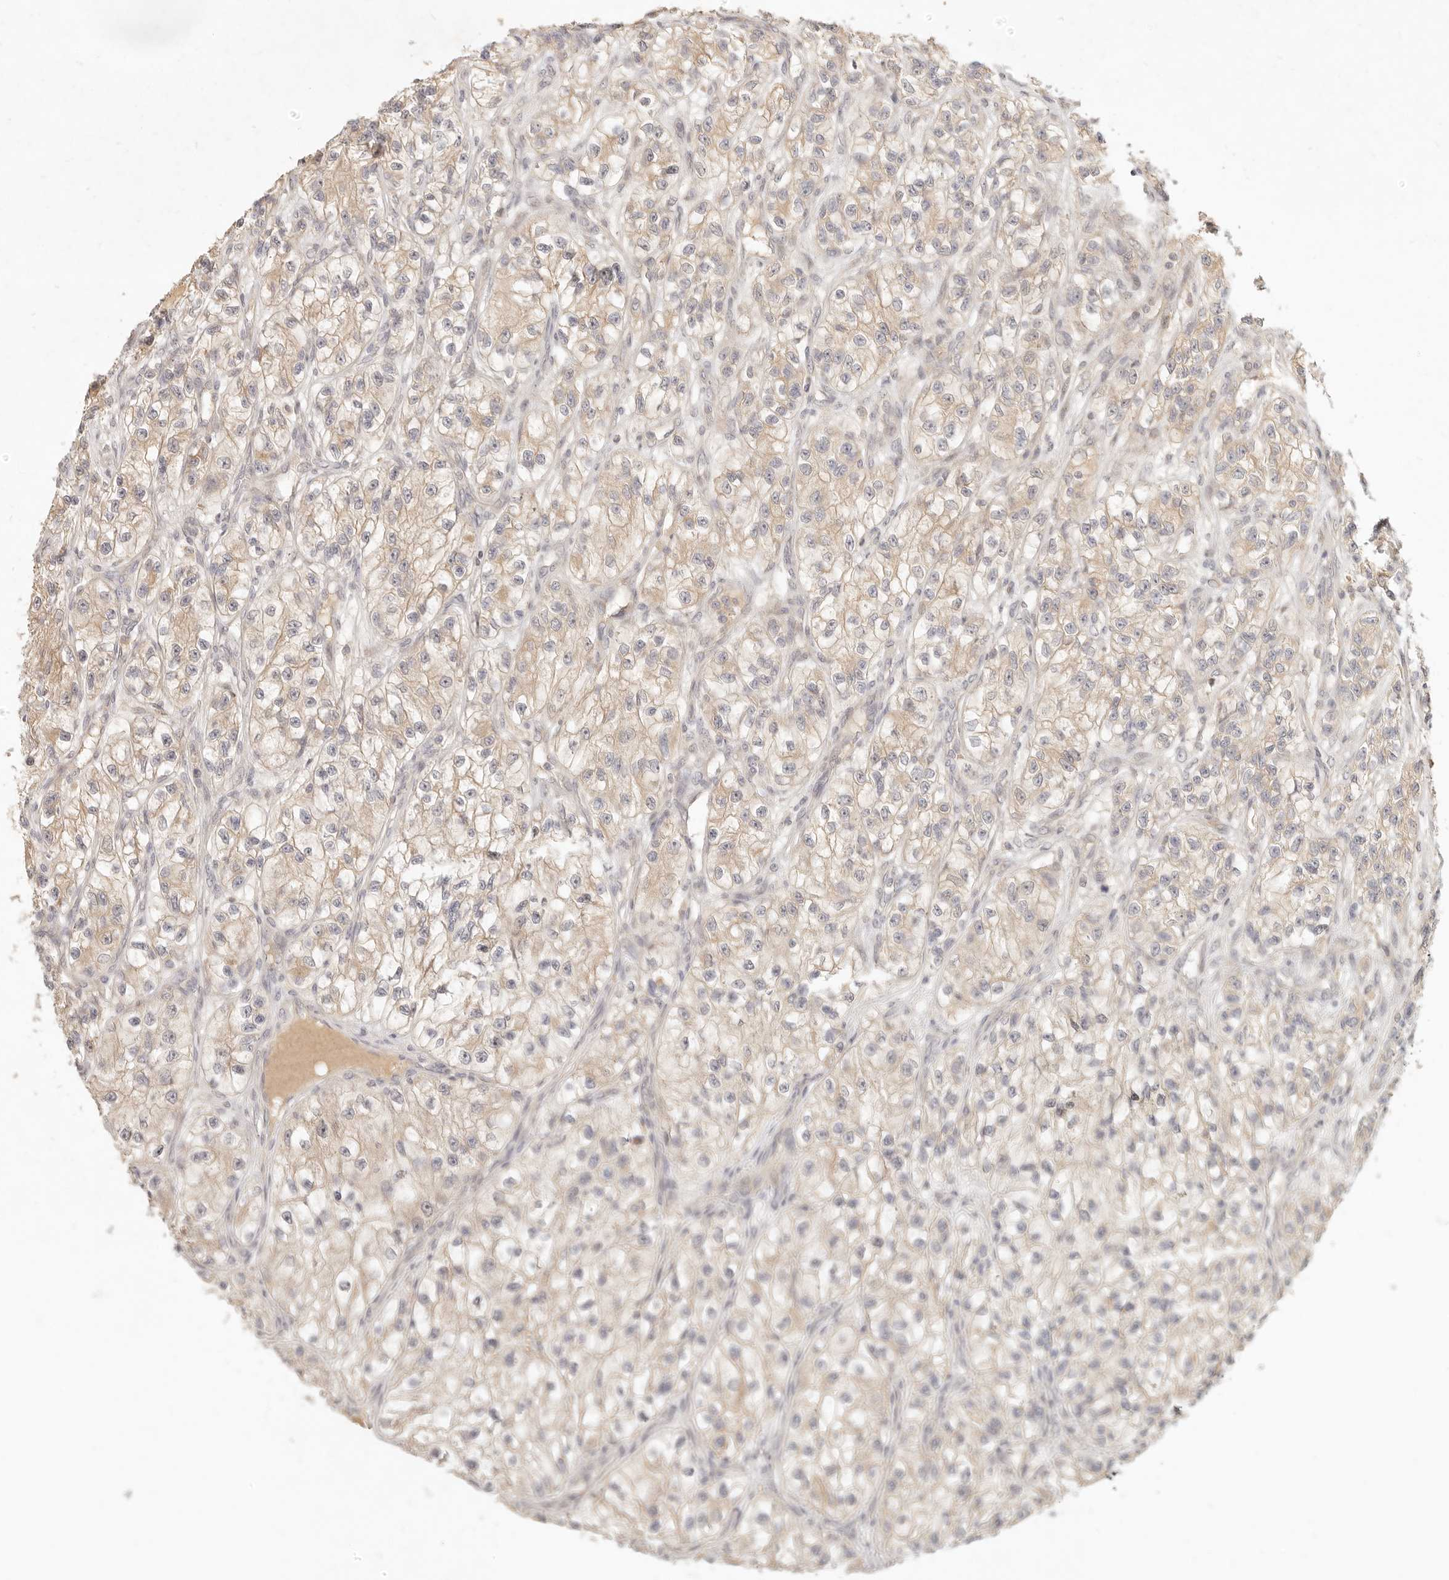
{"staining": {"intensity": "weak", "quantity": "25%-75%", "location": "cytoplasmic/membranous"}, "tissue": "renal cancer", "cell_type": "Tumor cells", "image_type": "cancer", "snomed": [{"axis": "morphology", "description": "Adenocarcinoma, NOS"}, {"axis": "topography", "description": "Kidney"}], "caption": "IHC (DAB (3,3'-diaminobenzidine)) staining of human renal cancer reveals weak cytoplasmic/membranous protein positivity in approximately 25%-75% of tumor cells.", "gene": "UBXN11", "patient": {"sex": "female", "age": 57}}